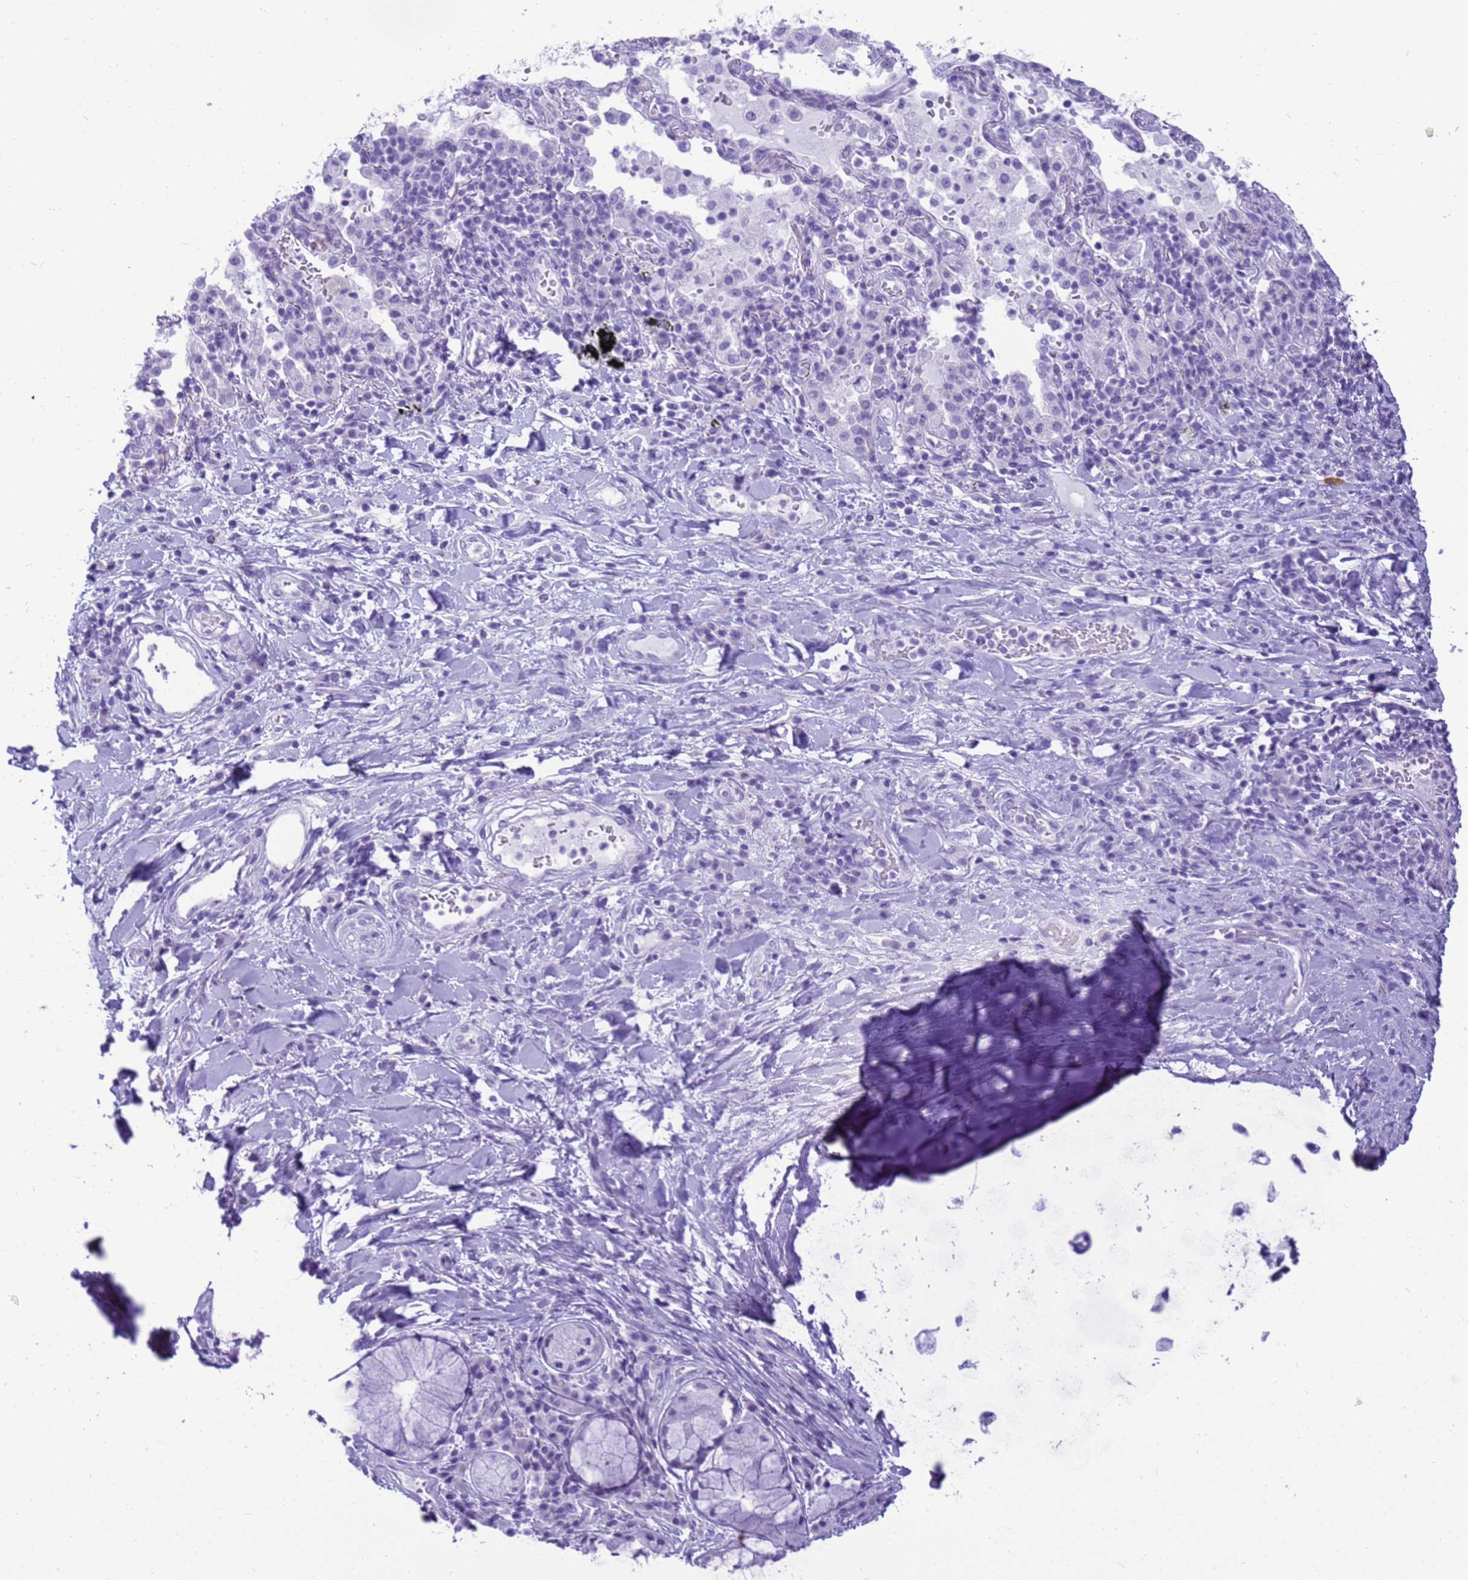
{"staining": {"intensity": "negative", "quantity": "none", "location": "none"}, "tissue": "adipose tissue", "cell_type": "Adipocytes", "image_type": "normal", "snomed": [{"axis": "morphology", "description": "Normal tissue, NOS"}, {"axis": "morphology", "description": "Squamous cell carcinoma, NOS"}, {"axis": "topography", "description": "Bronchus"}, {"axis": "topography", "description": "Lung"}], "caption": "The immunohistochemistry micrograph has no significant staining in adipocytes of adipose tissue. (DAB (3,3'-diaminobenzidine) immunohistochemistry visualized using brightfield microscopy, high magnification).", "gene": "STATH", "patient": {"sex": "male", "age": 64}}